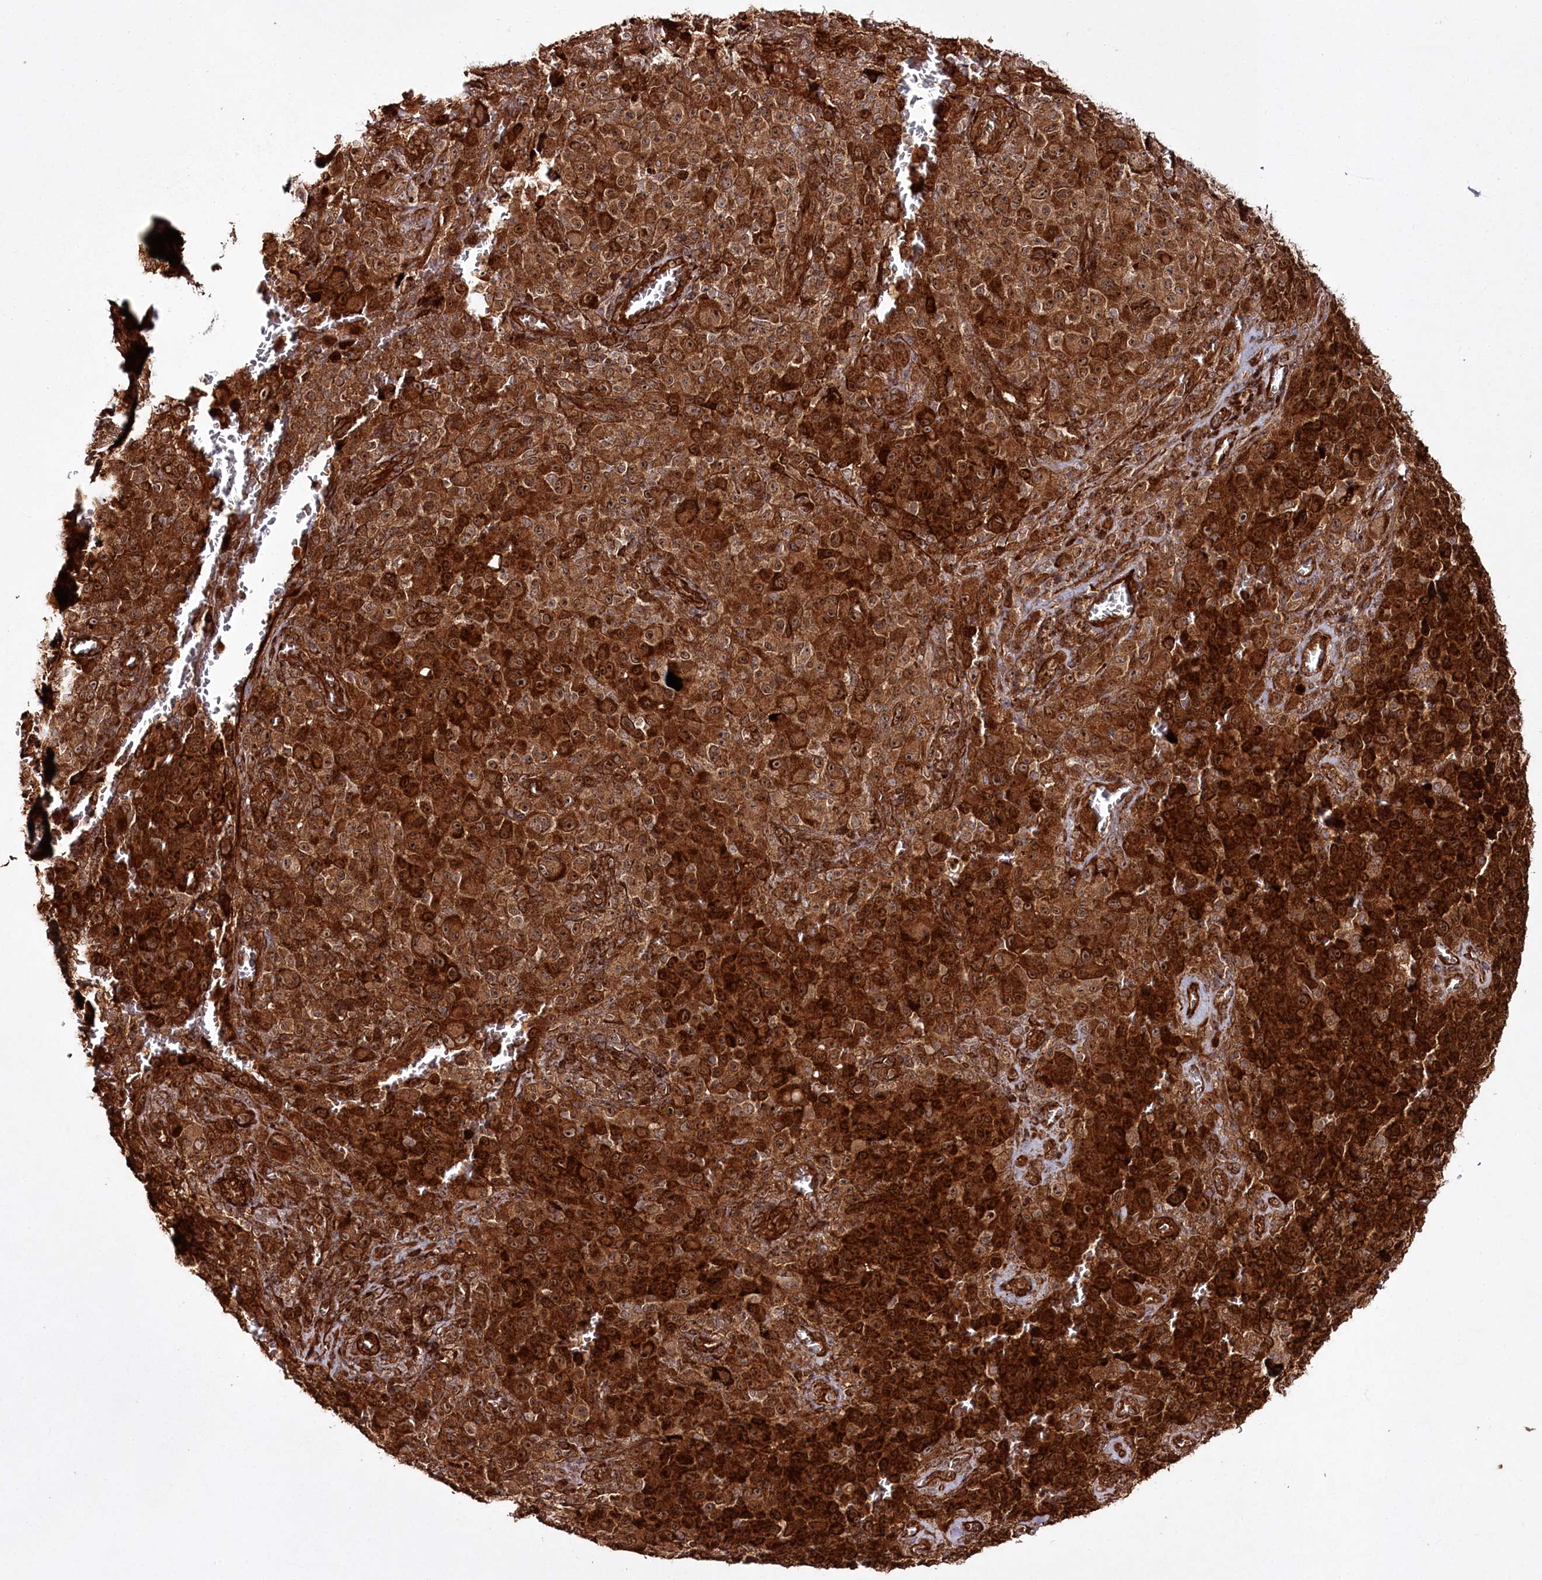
{"staining": {"intensity": "strong", "quantity": ">75%", "location": "cytoplasmic/membranous"}, "tissue": "melanoma", "cell_type": "Tumor cells", "image_type": "cancer", "snomed": [{"axis": "morphology", "description": "Malignant melanoma, NOS"}, {"axis": "topography", "description": "Skin"}], "caption": "The photomicrograph reveals immunohistochemical staining of melanoma. There is strong cytoplasmic/membranous staining is appreciated in about >75% of tumor cells.", "gene": "REXO2", "patient": {"sex": "female", "age": 82}}